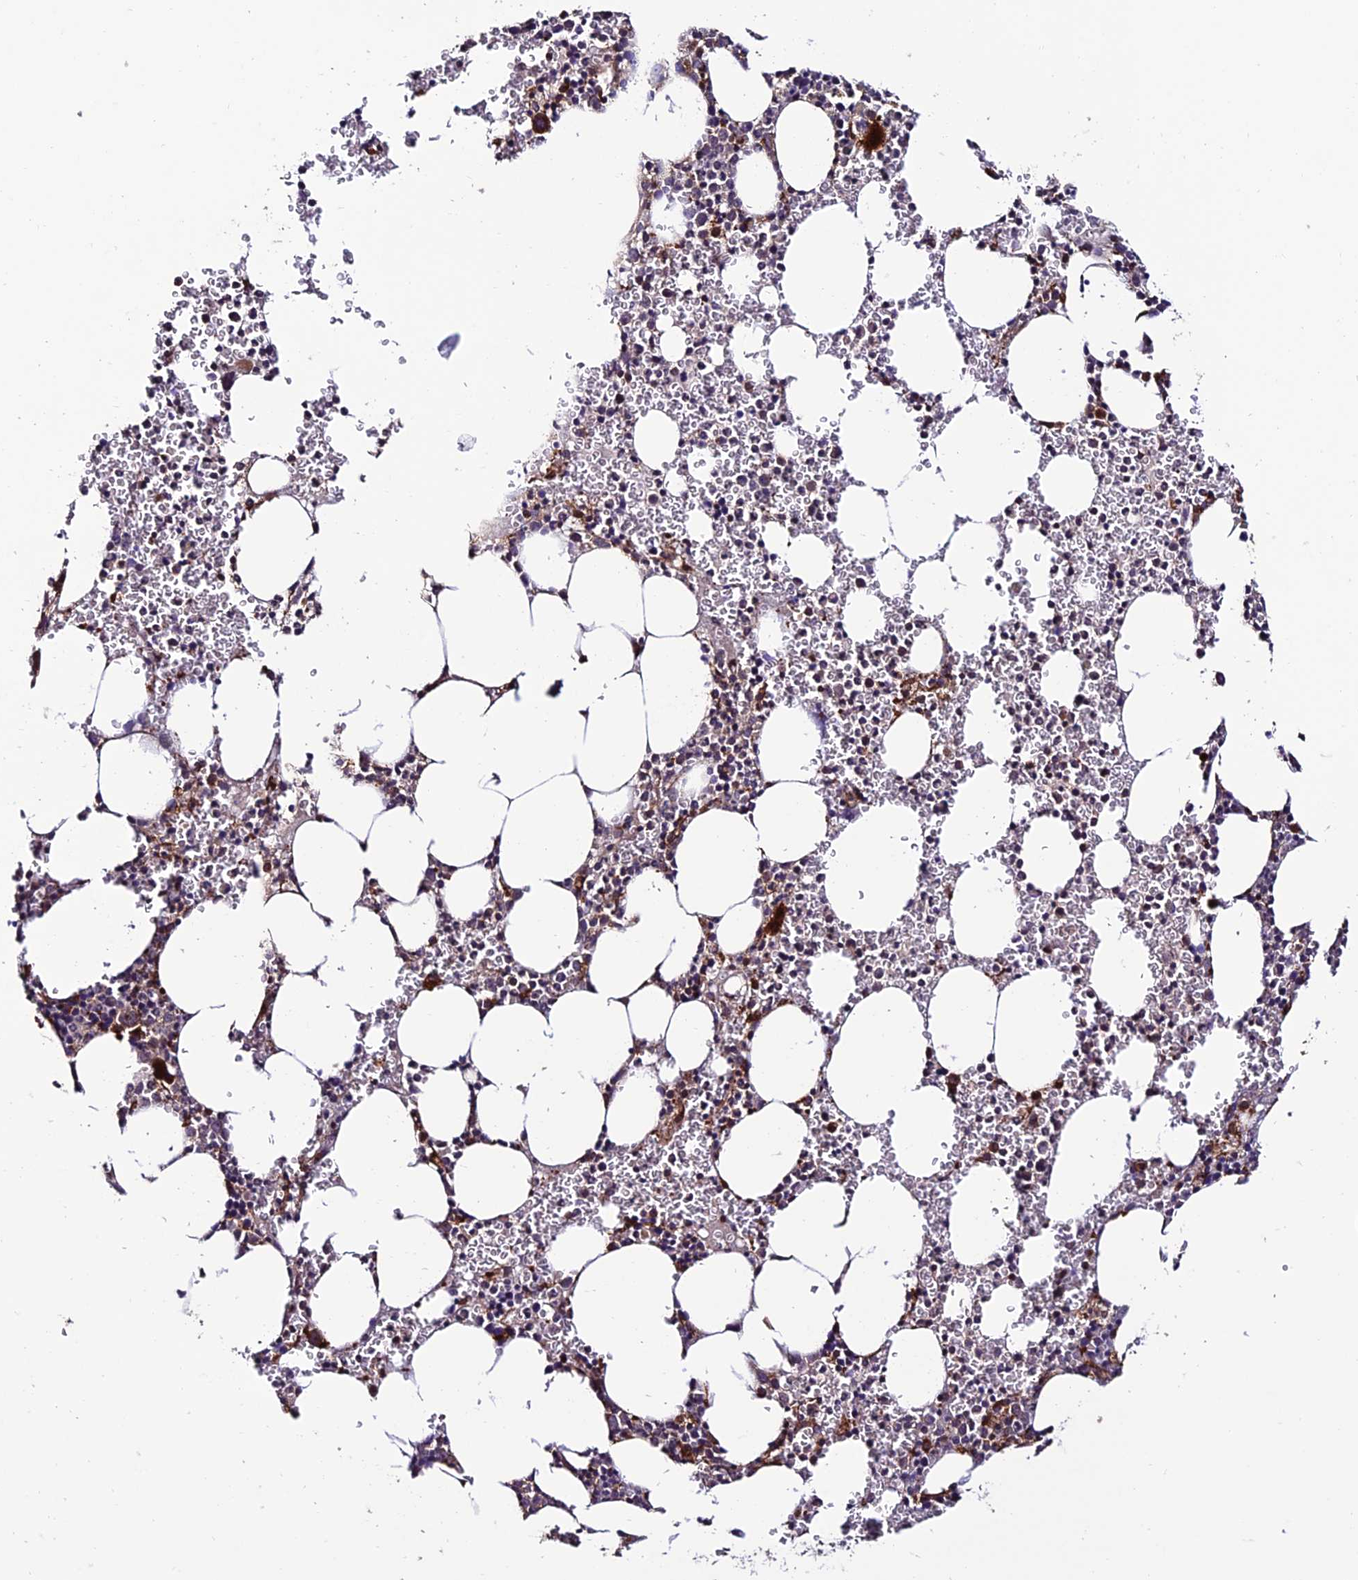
{"staining": {"intensity": "strong", "quantity": "<25%", "location": "cytoplasmic/membranous"}, "tissue": "bone marrow", "cell_type": "Hematopoietic cells", "image_type": "normal", "snomed": [{"axis": "morphology", "description": "Normal tissue, NOS"}, {"axis": "topography", "description": "Bone marrow"}], "caption": "The immunohistochemical stain shows strong cytoplasmic/membranous expression in hematopoietic cells of unremarkable bone marrow.", "gene": "TNIP3", "patient": {"sex": "female", "age": 78}}